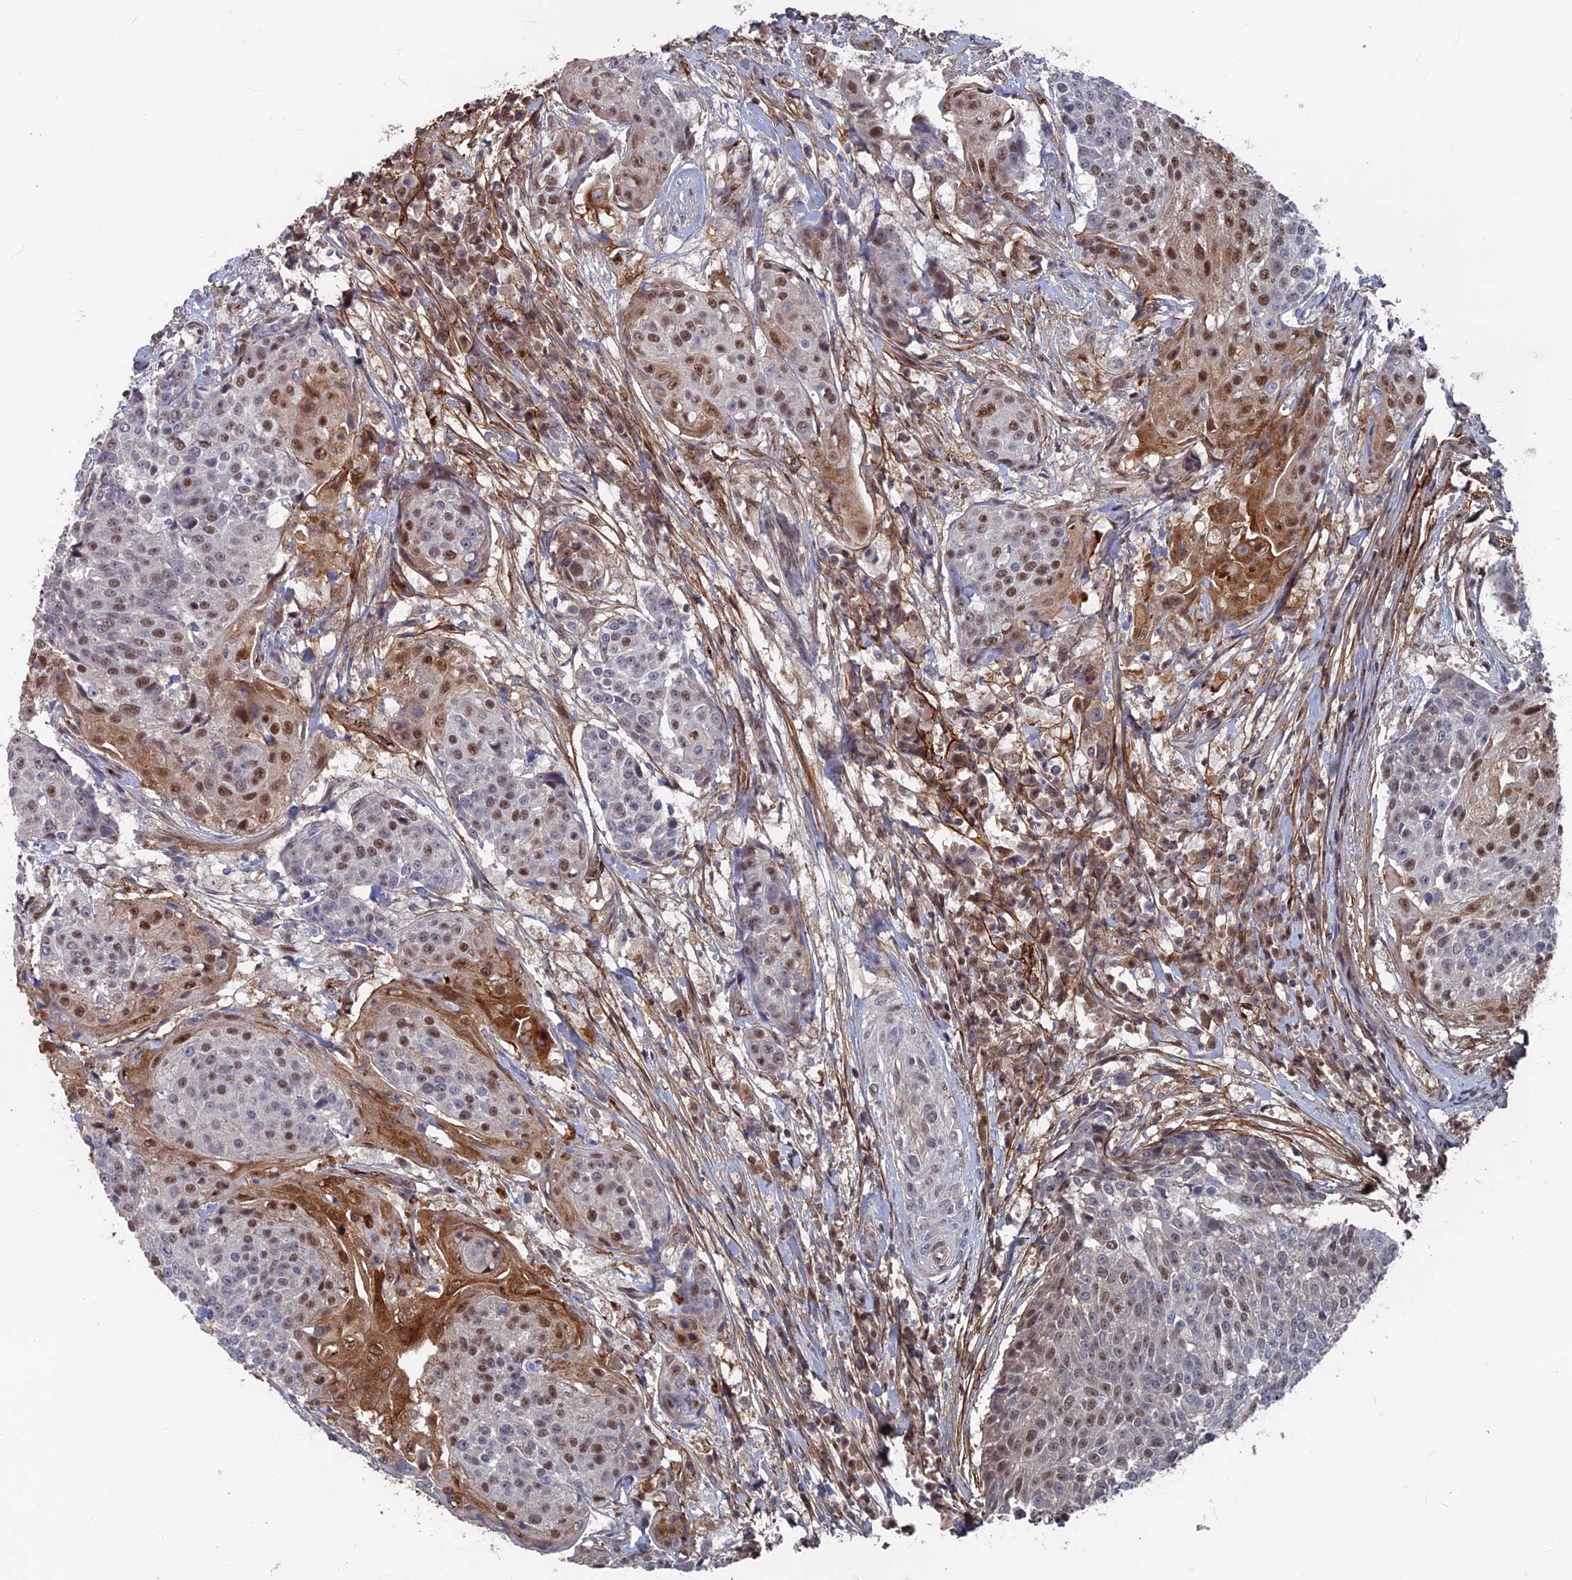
{"staining": {"intensity": "moderate", "quantity": "25%-75%", "location": "cytoplasmic/membranous,nuclear"}, "tissue": "urothelial cancer", "cell_type": "Tumor cells", "image_type": "cancer", "snomed": [{"axis": "morphology", "description": "Urothelial carcinoma, High grade"}, {"axis": "topography", "description": "Urinary bladder"}], "caption": "The micrograph demonstrates a brown stain indicating the presence of a protein in the cytoplasmic/membranous and nuclear of tumor cells in urothelial cancer.", "gene": "SH3D21", "patient": {"sex": "female", "age": 63}}